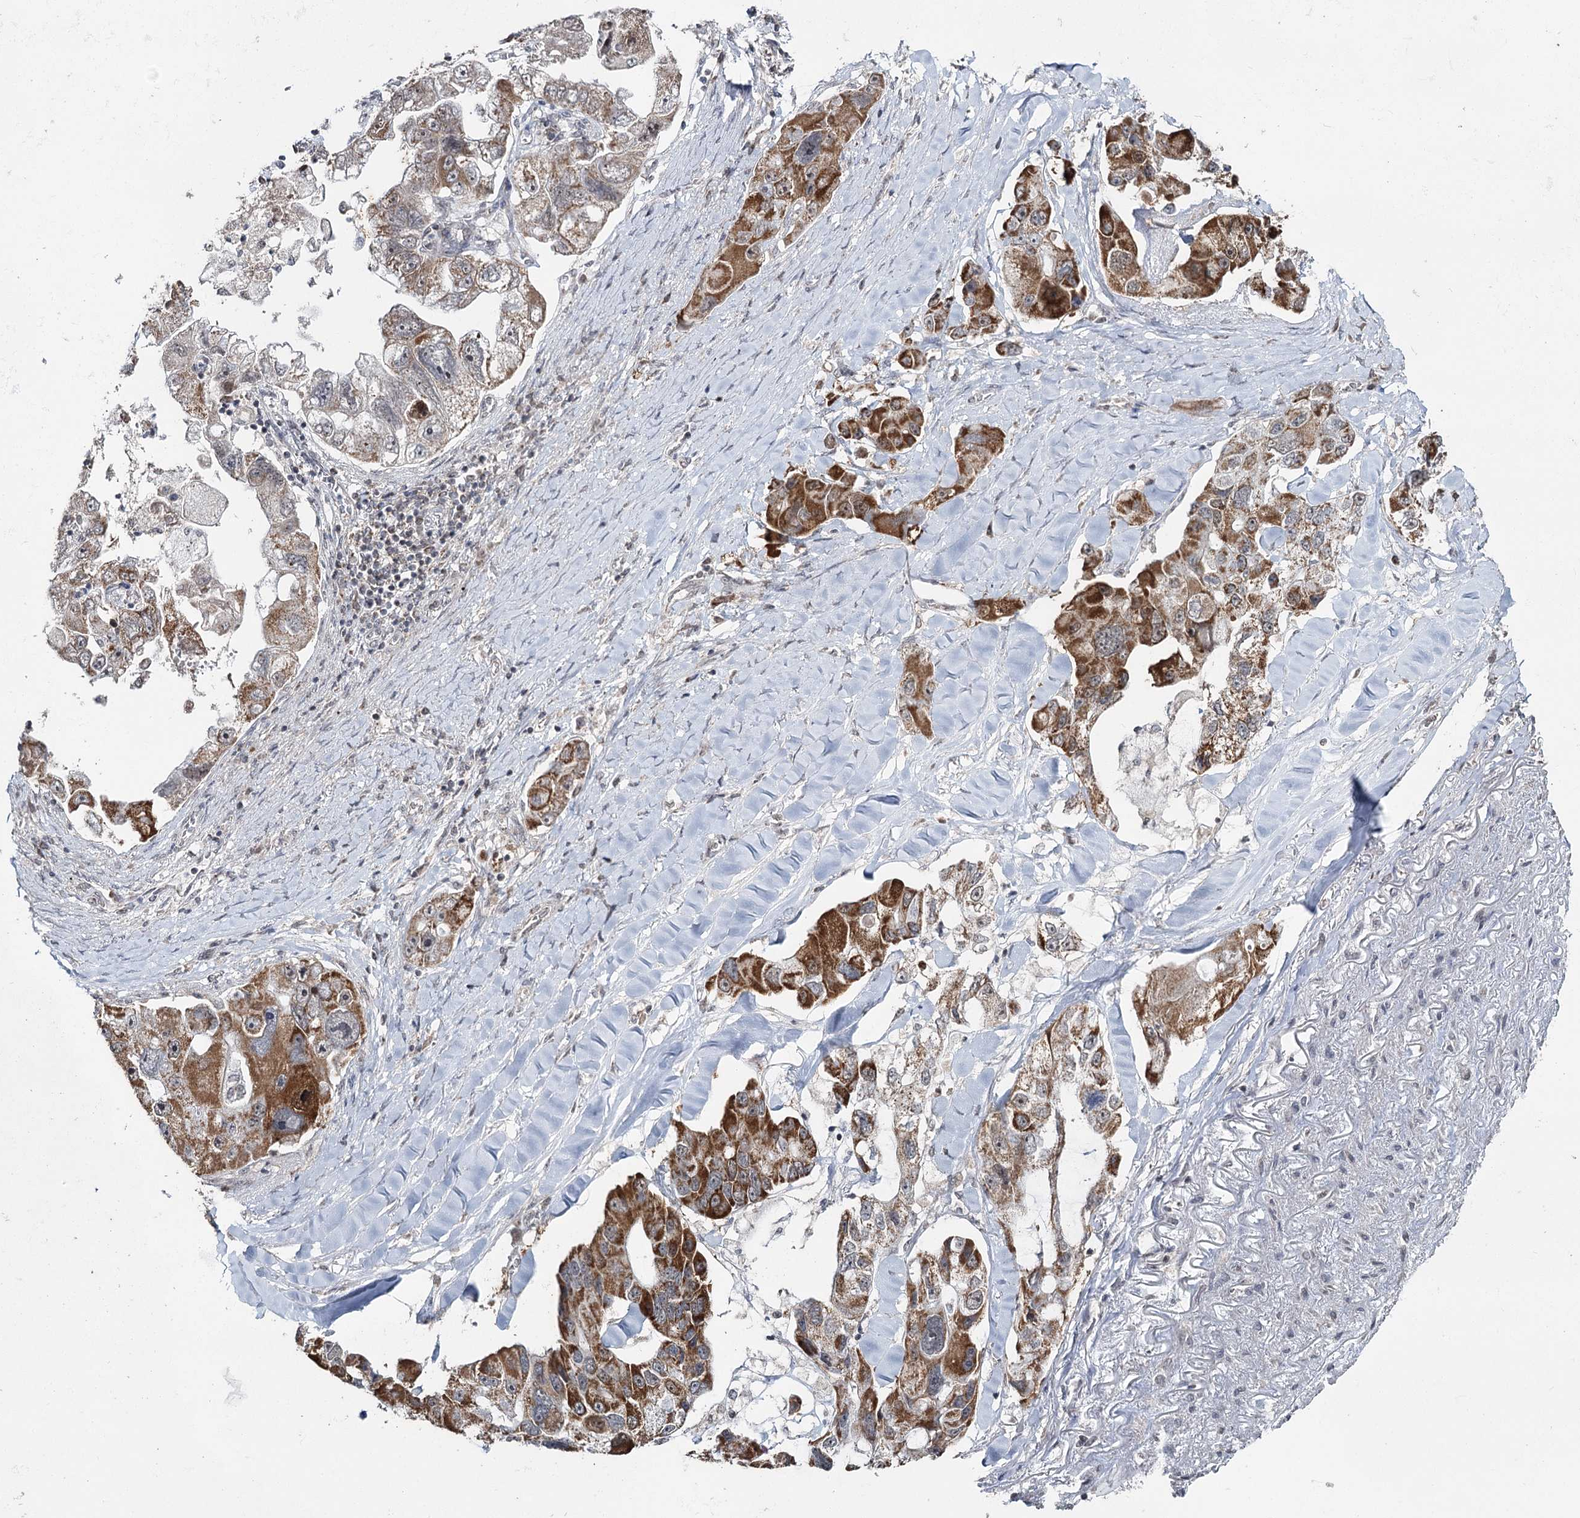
{"staining": {"intensity": "strong", "quantity": "25%-75%", "location": "cytoplasmic/membranous"}, "tissue": "lung cancer", "cell_type": "Tumor cells", "image_type": "cancer", "snomed": [{"axis": "morphology", "description": "Adenocarcinoma, NOS"}, {"axis": "topography", "description": "Lung"}], "caption": "Brown immunohistochemical staining in lung cancer reveals strong cytoplasmic/membranous expression in about 25%-75% of tumor cells. (Stains: DAB in brown, nuclei in blue, Microscopy: brightfield microscopy at high magnification).", "gene": "PDHX", "patient": {"sex": "female", "age": 54}}